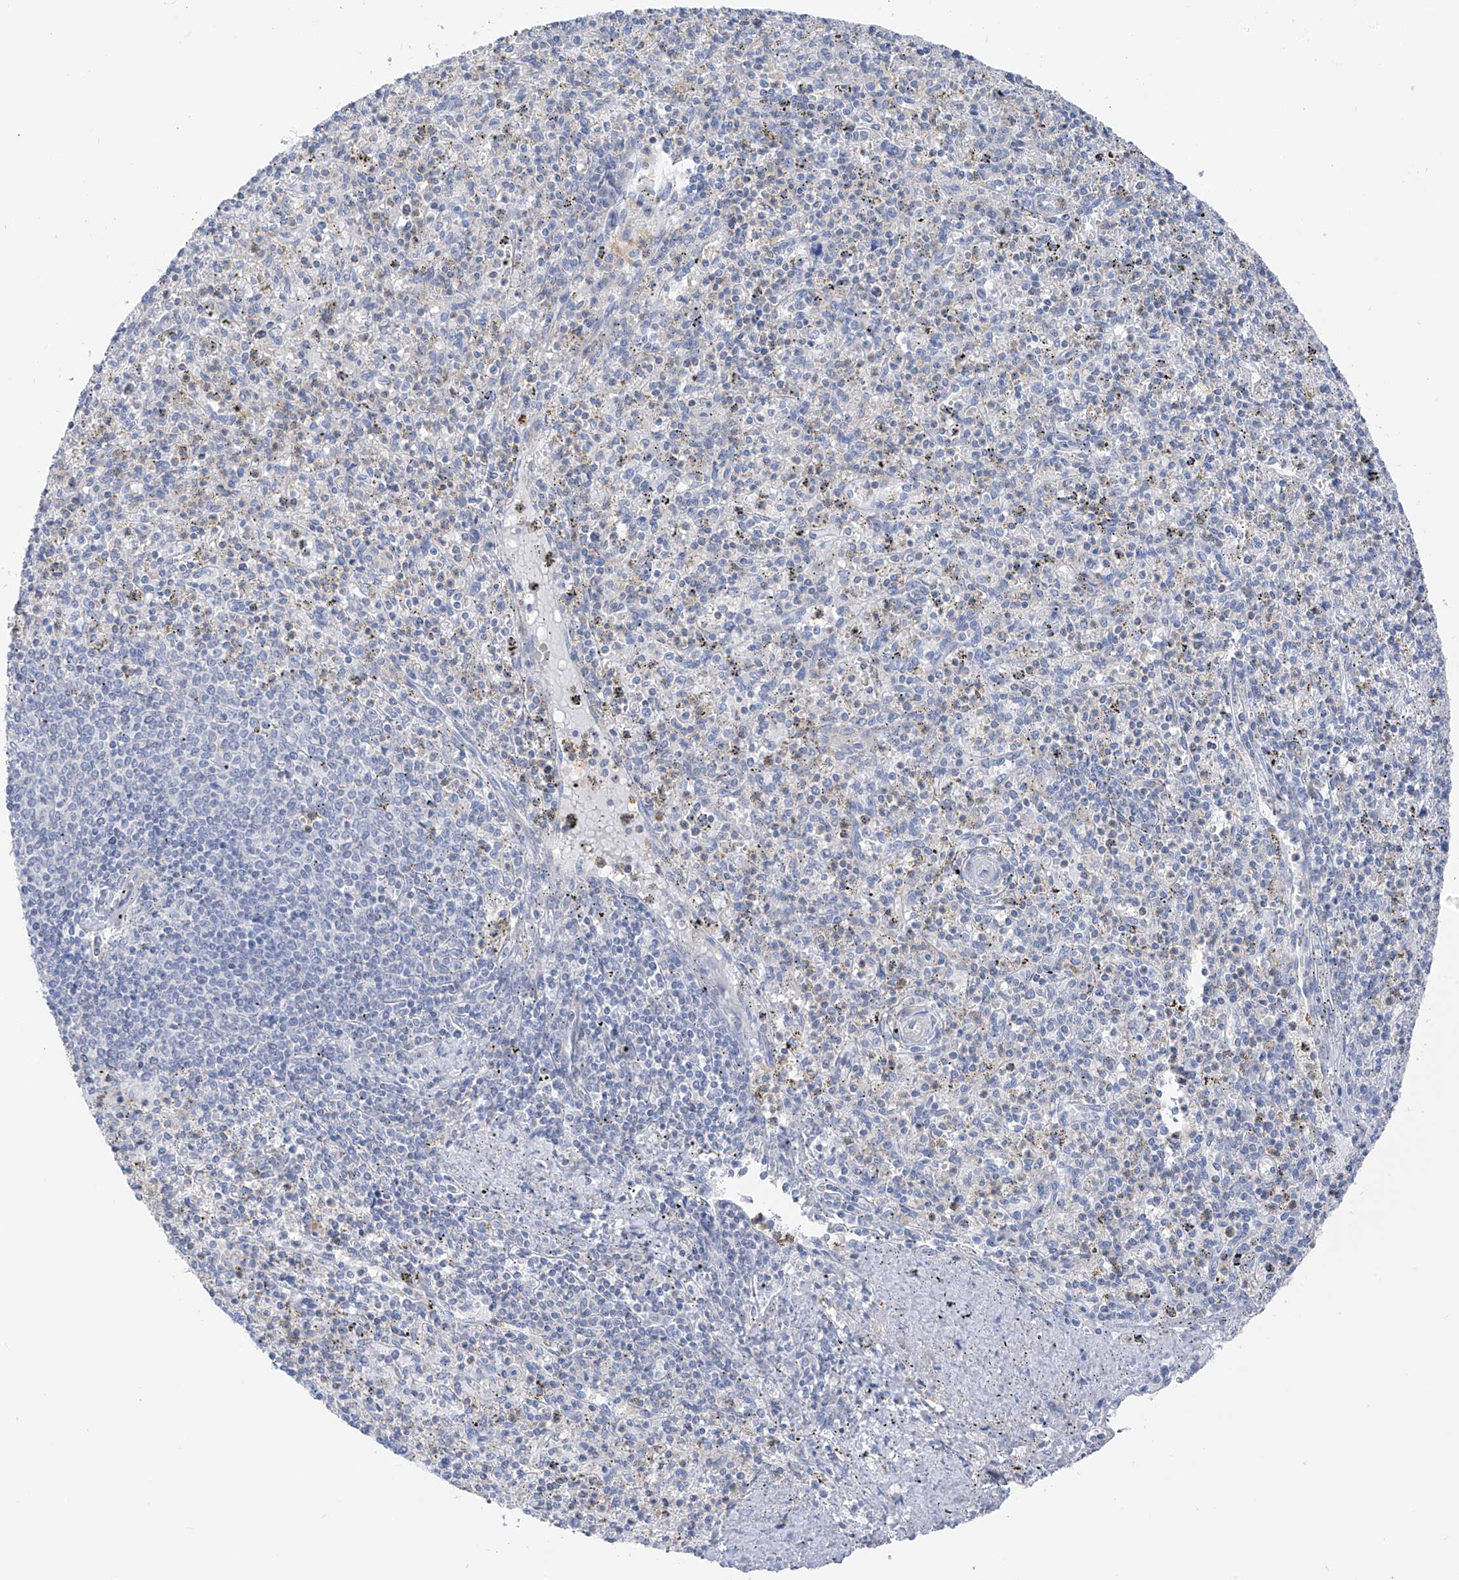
{"staining": {"intensity": "negative", "quantity": "none", "location": "none"}, "tissue": "spleen", "cell_type": "Cells in red pulp", "image_type": "normal", "snomed": [{"axis": "morphology", "description": "Normal tissue, NOS"}, {"axis": "topography", "description": "Spleen"}], "caption": "This is a micrograph of immunohistochemistry staining of unremarkable spleen, which shows no staining in cells in red pulp. (DAB (3,3'-diaminobenzidine) immunohistochemistry, high magnification).", "gene": "POMGNT2", "patient": {"sex": "male", "age": 72}}